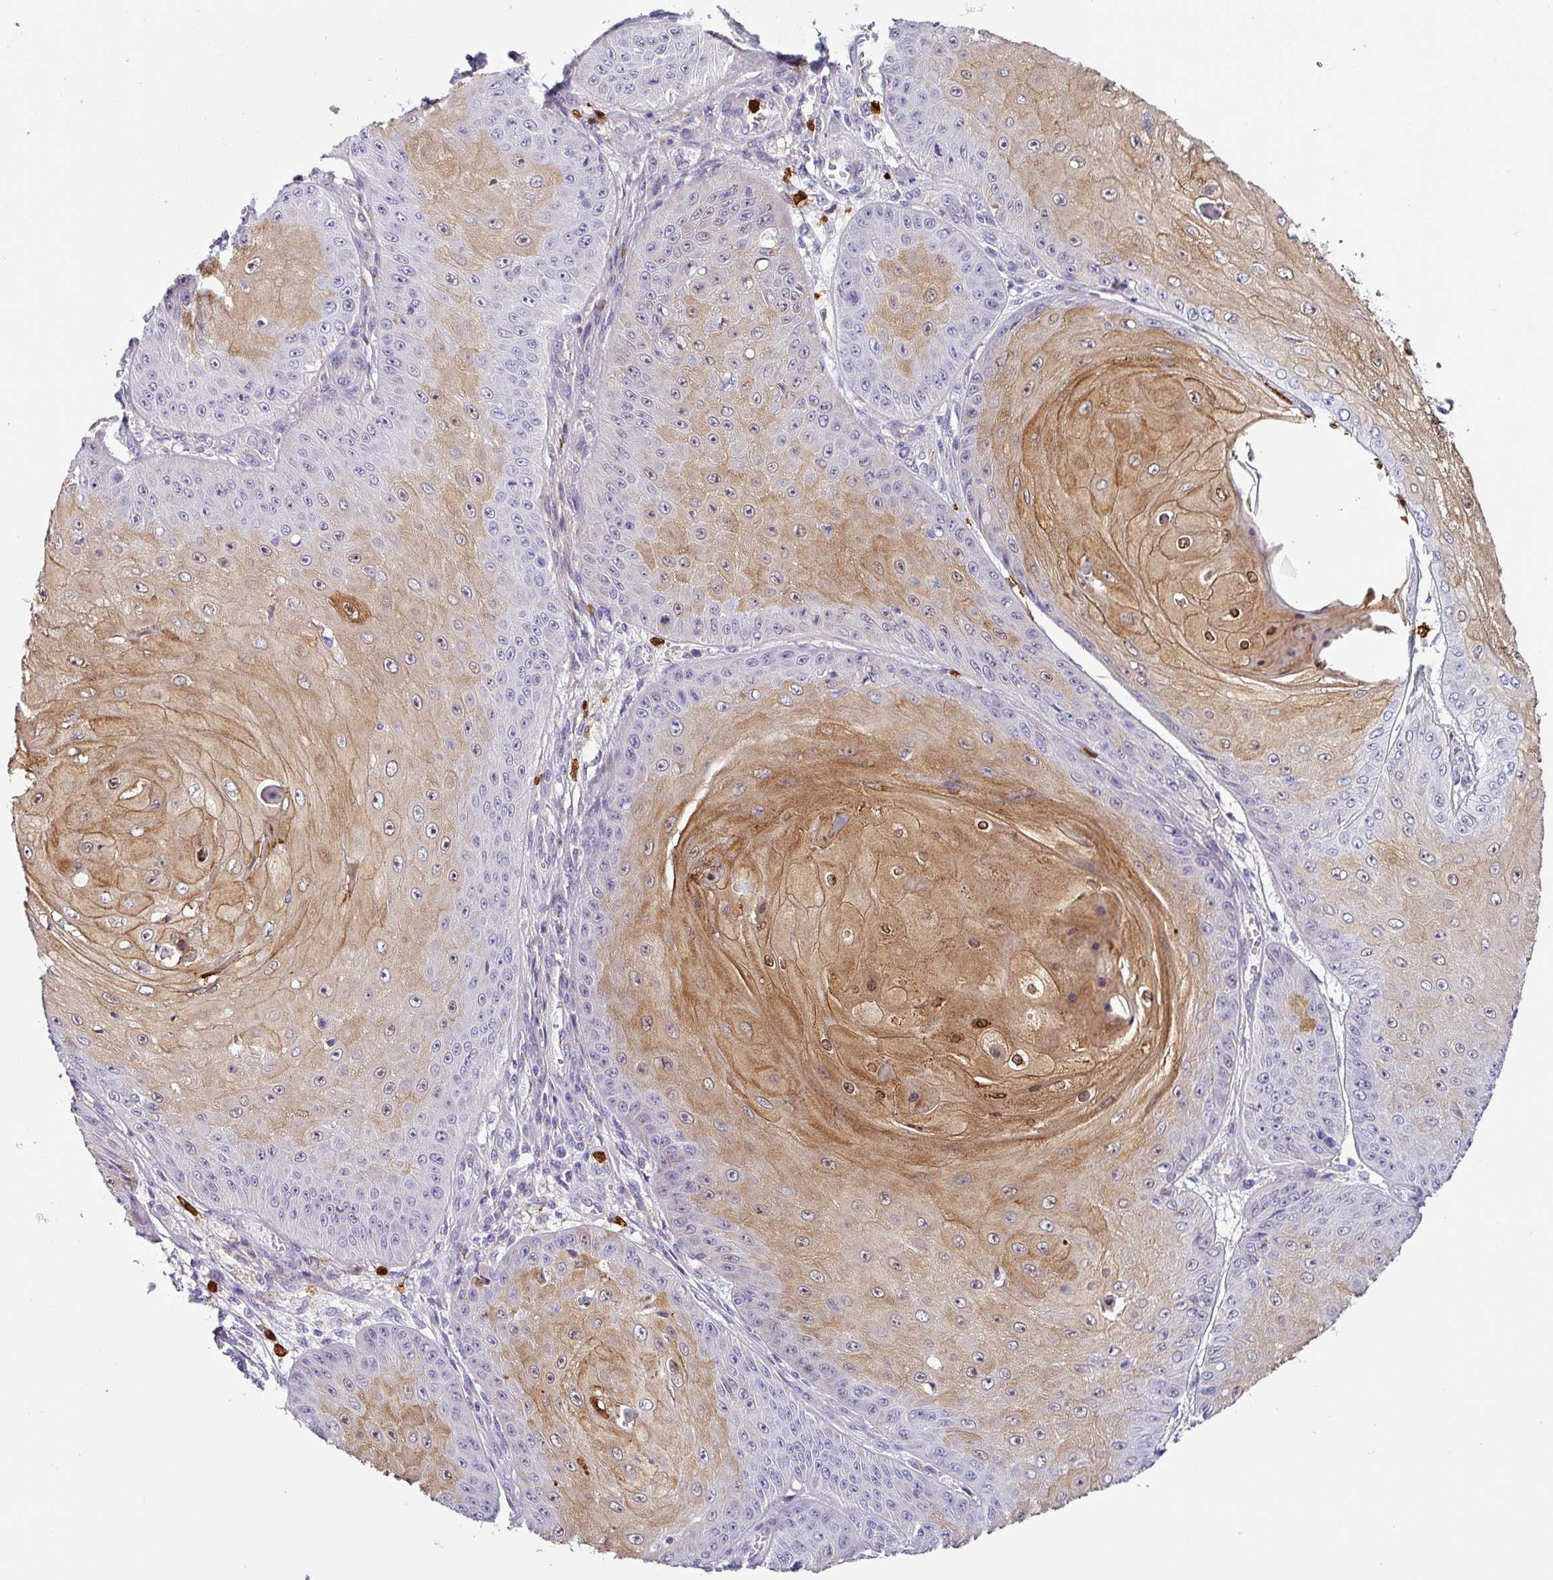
{"staining": {"intensity": "moderate", "quantity": "<25%", "location": "cytoplasmic/membranous,nuclear"}, "tissue": "skin cancer", "cell_type": "Tumor cells", "image_type": "cancer", "snomed": [{"axis": "morphology", "description": "Squamous cell carcinoma, NOS"}, {"axis": "topography", "description": "Skin"}], "caption": "Tumor cells exhibit low levels of moderate cytoplasmic/membranous and nuclear expression in about <25% of cells in human skin squamous cell carcinoma.", "gene": "SH2D3C", "patient": {"sex": "male", "age": 70}}